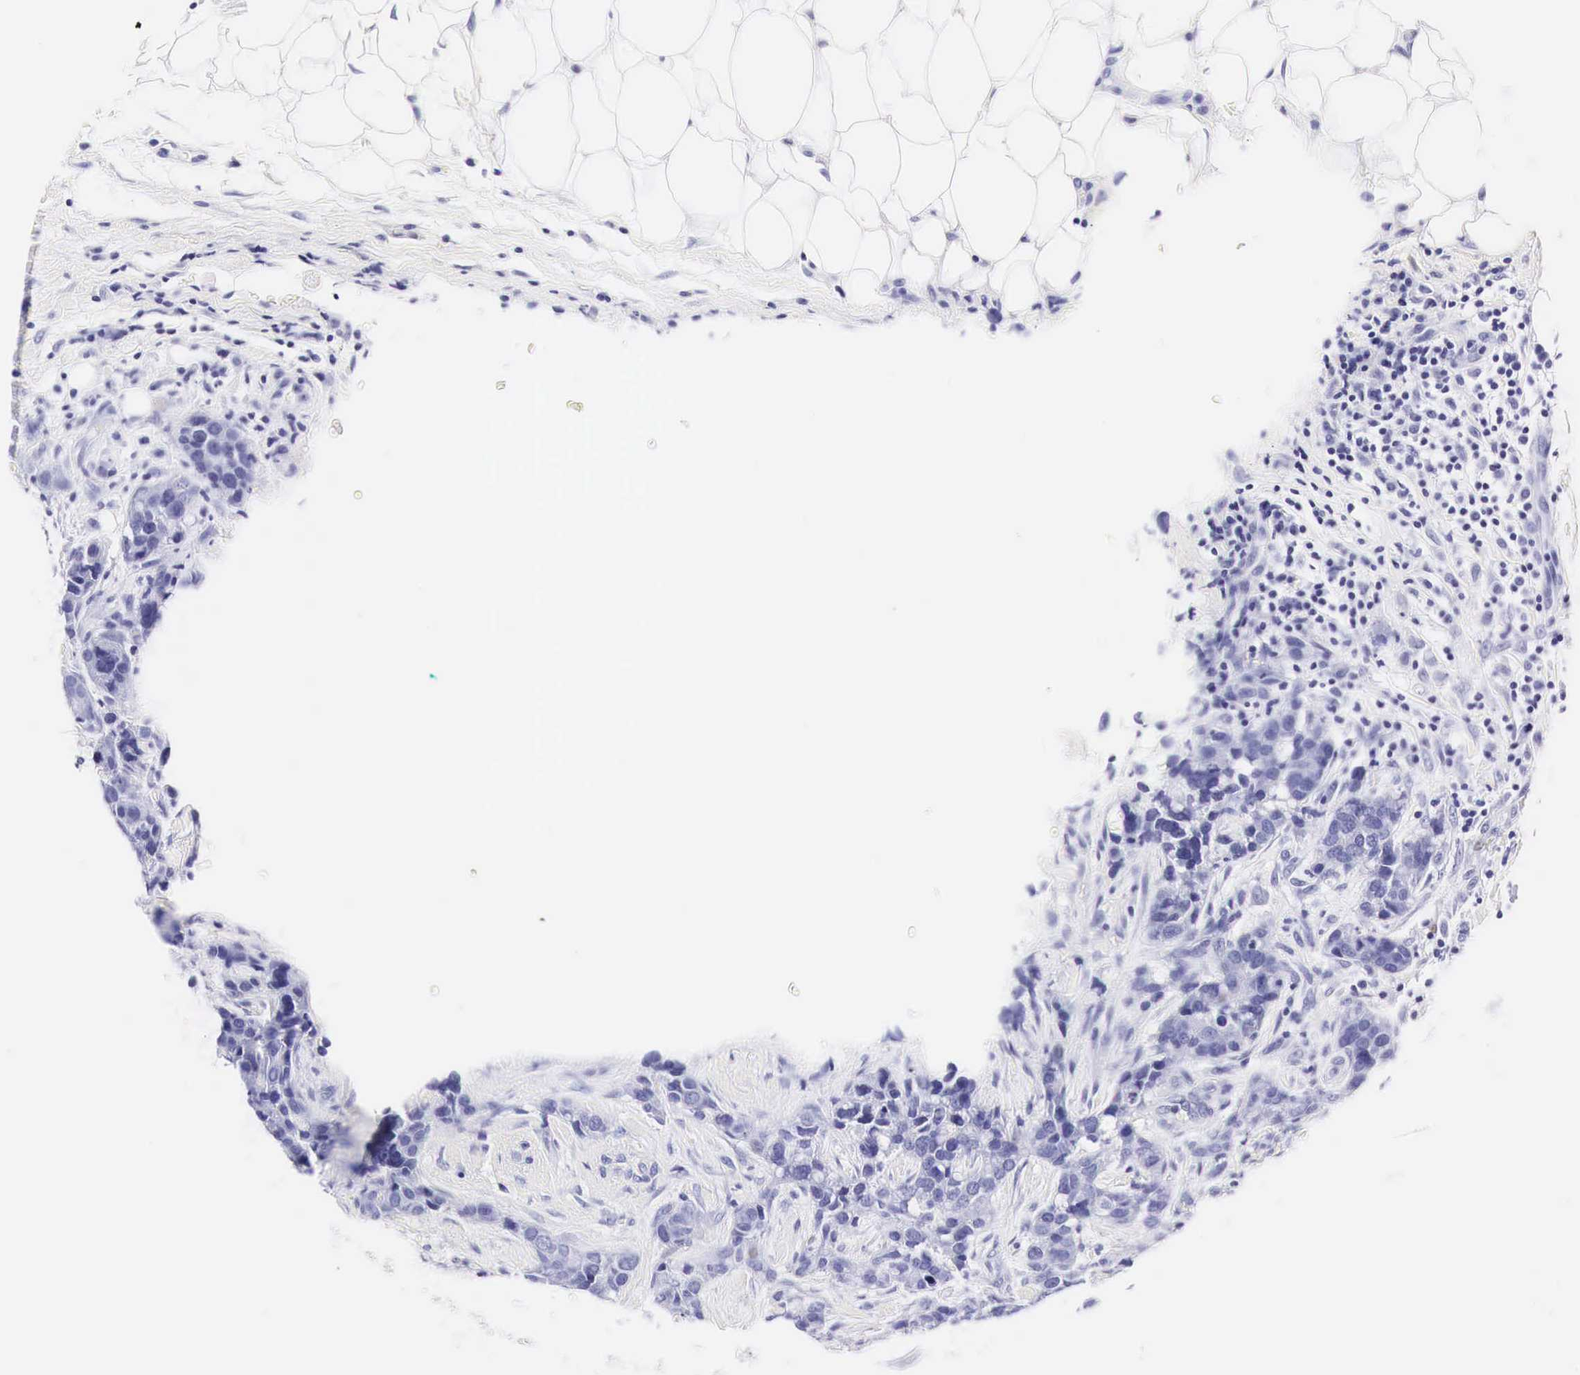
{"staining": {"intensity": "negative", "quantity": "none", "location": "none"}, "tissue": "breast cancer", "cell_type": "Tumor cells", "image_type": "cancer", "snomed": [{"axis": "morphology", "description": "Duct carcinoma"}, {"axis": "topography", "description": "Breast"}], "caption": "Immunohistochemistry histopathology image of neoplastic tissue: human infiltrating ductal carcinoma (breast) stained with DAB (3,3'-diaminobenzidine) shows no significant protein positivity in tumor cells.", "gene": "ACP3", "patient": {"sex": "female", "age": 91}}